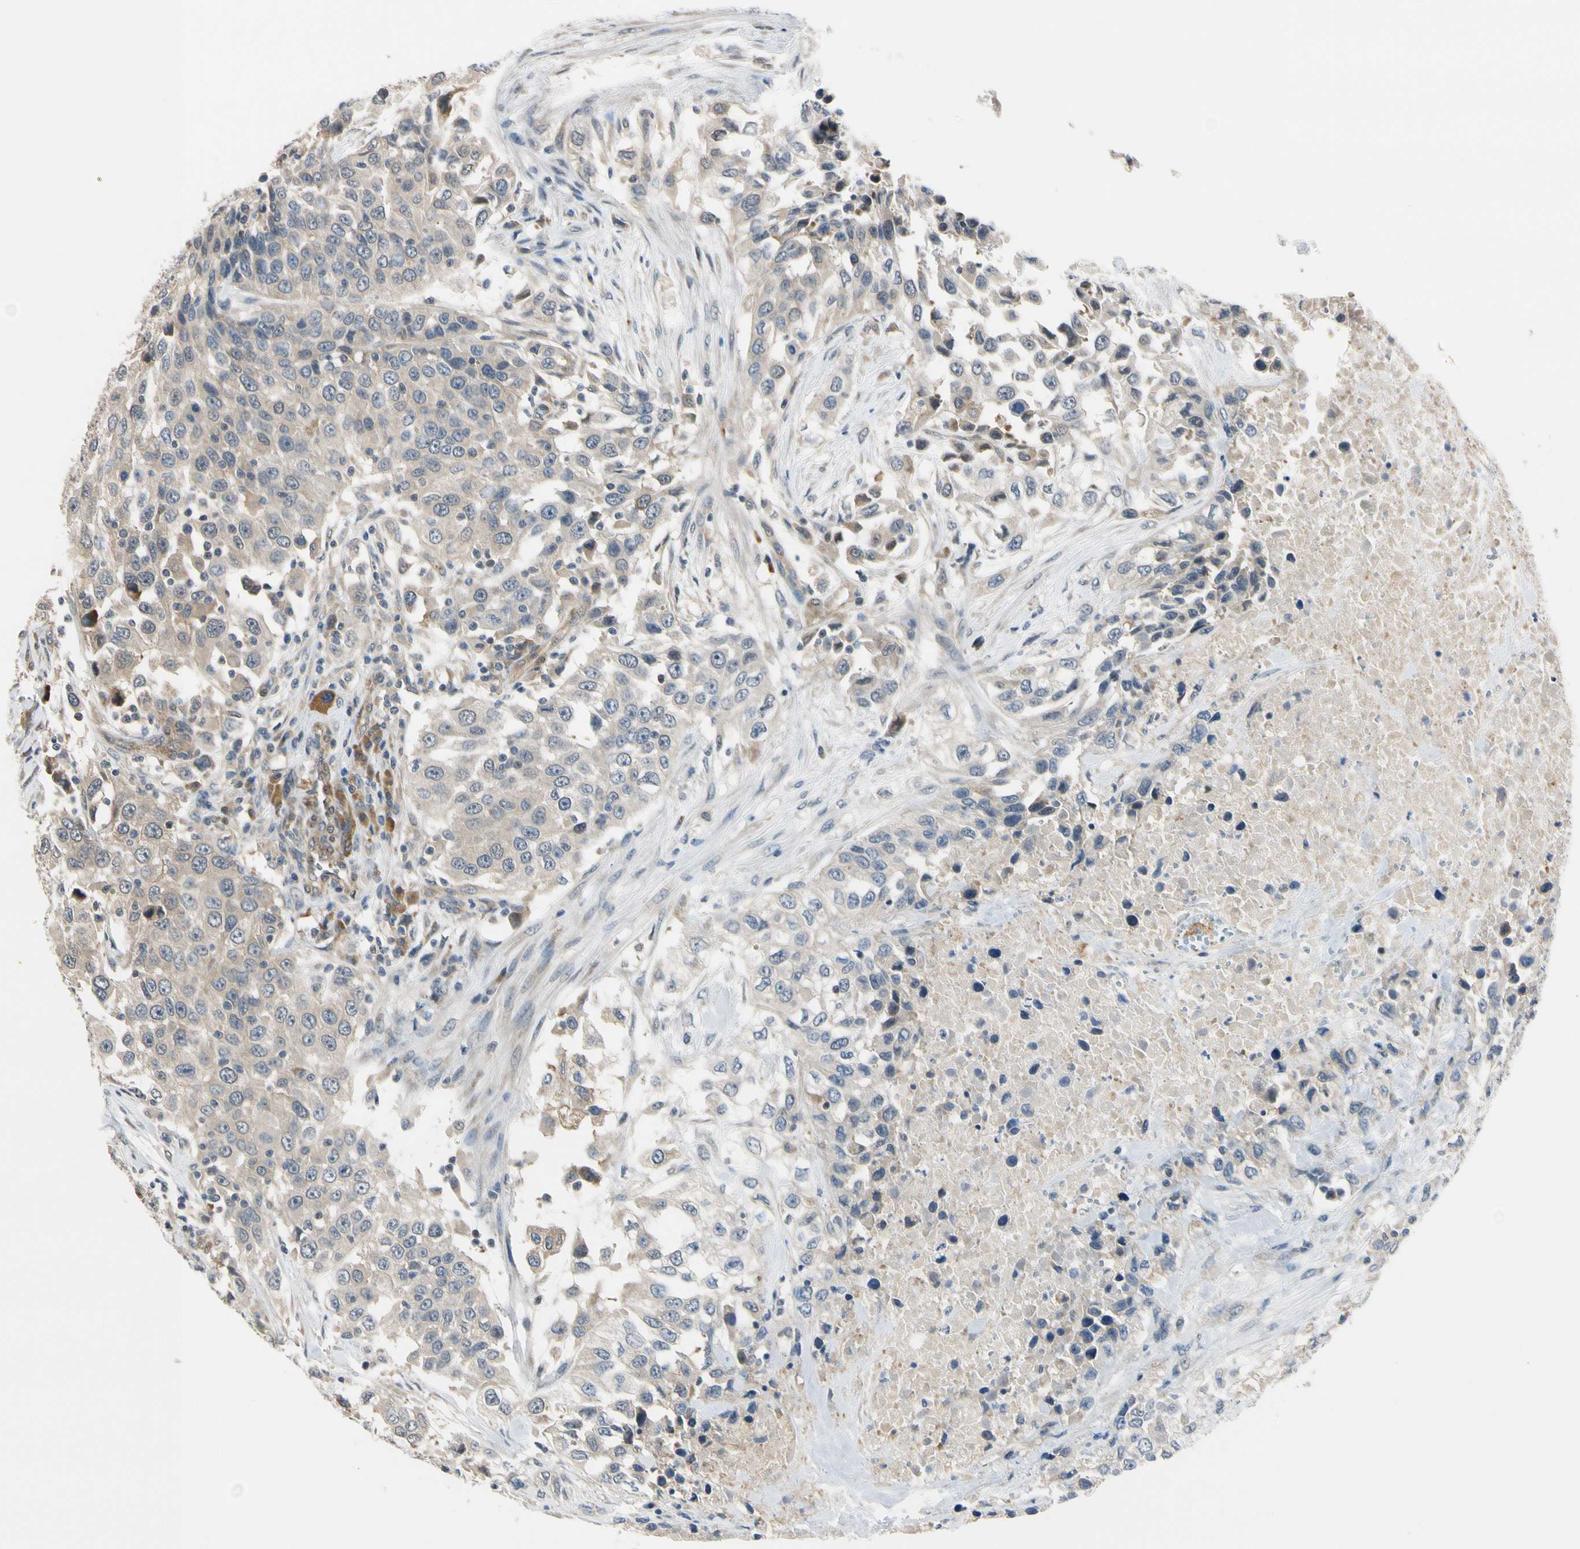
{"staining": {"intensity": "weak", "quantity": ">75%", "location": "cytoplasmic/membranous"}, "tissue": "urothelial cancer", "cell_type": "Tumor cells", "image_type": "cancer", "snomed": [{"axis": "morphology", "description": "Urothelial carcinoma, High grade"}, {"axis": "topography", "description": "Urinary bladder"}], "caption": "Immunohistochemistry (IHC) staining of urothelial cancer, which shows low levels of weak cytoplasmic/membranous expression in about >75% of tumor cells indicating weak cytoplasmic/membranous protein expression. The staining was performed using DAB (brown) for protein detection and nuclei were counterstained in hematoxylin (blue).", "gene": "RASGRF1", "patient": {"sex": "female", "age": 80}}